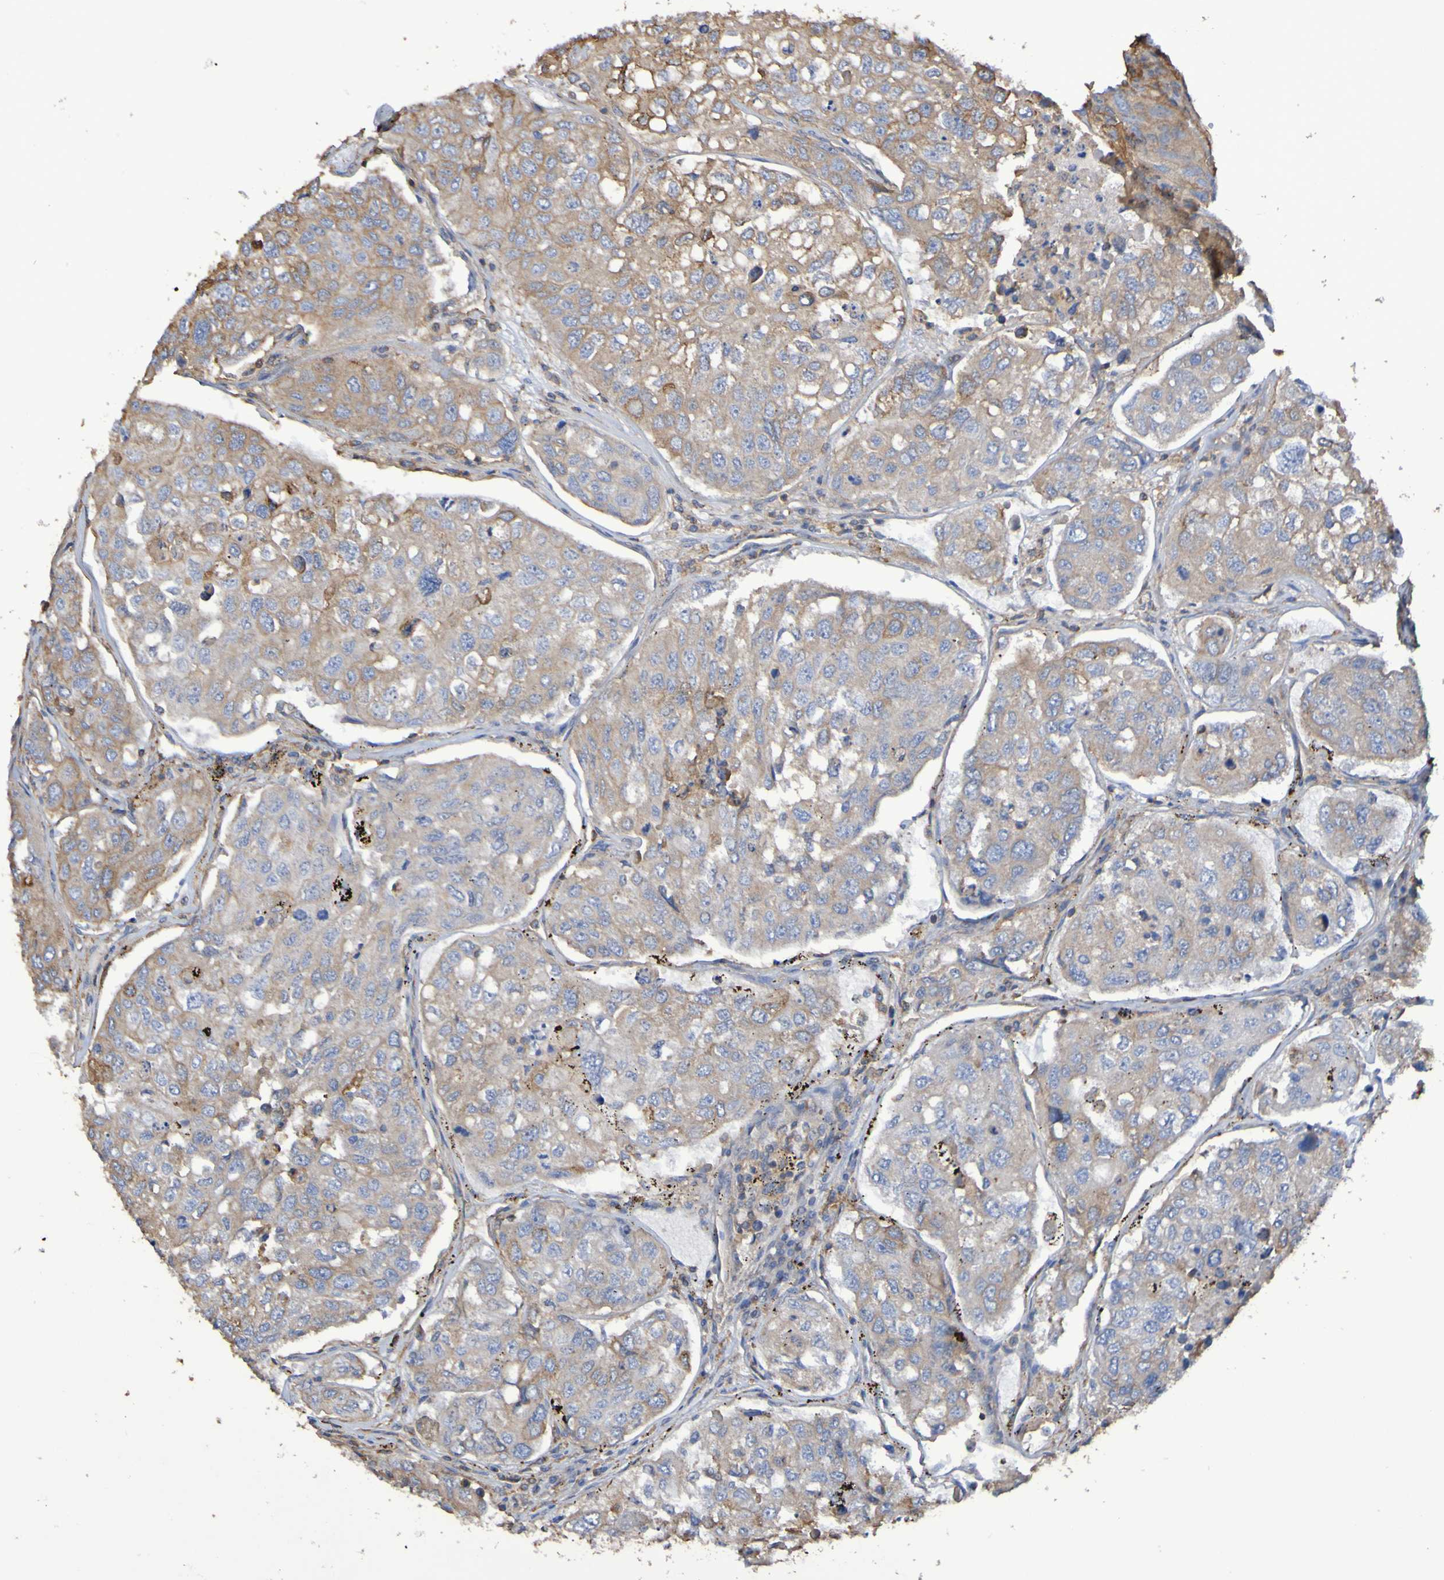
{"staining": {"intensity": "weak", "quantity": "25%-75%", "location": "cytoplasmic/membranous"}, "tissue": "urothelial cancer", "cell_type": "Tumor cells", "image_type": "cancer", "snomed": [{"axis": "morphology", "description": "Urothelial carcinoma, High grade"}, {"axis": "topography", "description": "Lymph node"}, {"axis": "topography", "description": "Urinary bladder"}], "caption": "IHC of human high-grade urothelial carcinoma exhibits low levels of weak cytoplasmic/membranous positivity in approximately 25%-75% of tumor cells.", "gene": "SYNJ1", "patient": {"sex": "male", "age": 51}}